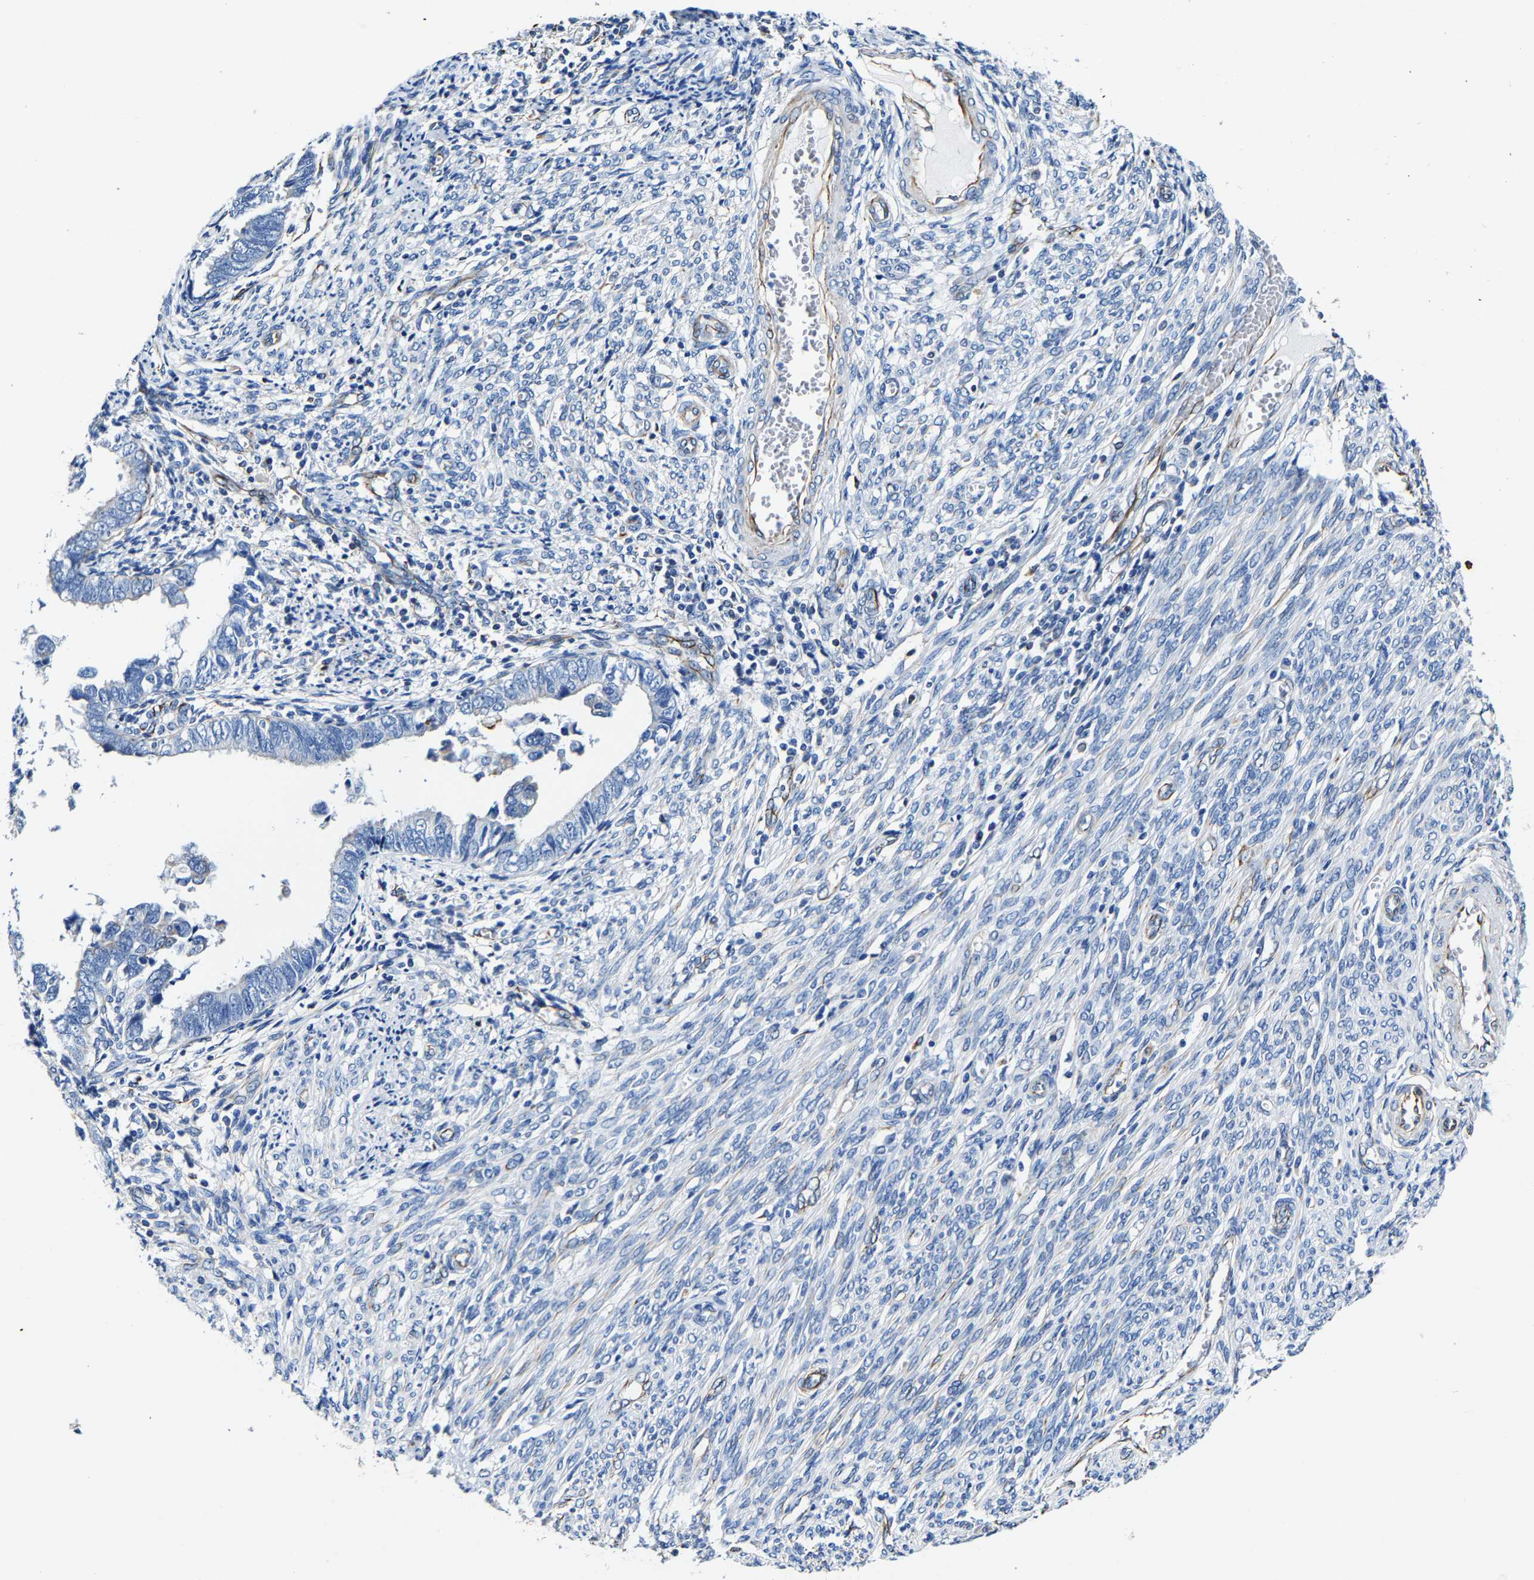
{"staining": {"intensity": "negative", "quantity": "none", "location": "none"}, "tissue": "endometrial cancer", "cell_type": "Tumor cells", "image_type": "cancer", "snomed": [{"axis": "morphology", "description": "Adenocarcinoma, NOS"}, {"axis": "topography", "description": "Endometrium"}], "caption": "Immunohistochemistry photomicrograph of neoplastic tissue: human endometrial cancer (adenocarcinoma) stained with DAB (3,3'-diaminobenzidine) exhibits no significant protein positivity in tumor cells. The staining was performed using DAB (3,3'-diaminobenzidine) to visualize the protein expression in brown, while the nuclei were stained in blue with hematoxylin (Magnification: 20x).", "gene": "MMEL1", "patient": {"sex": "female", "age": 75}}